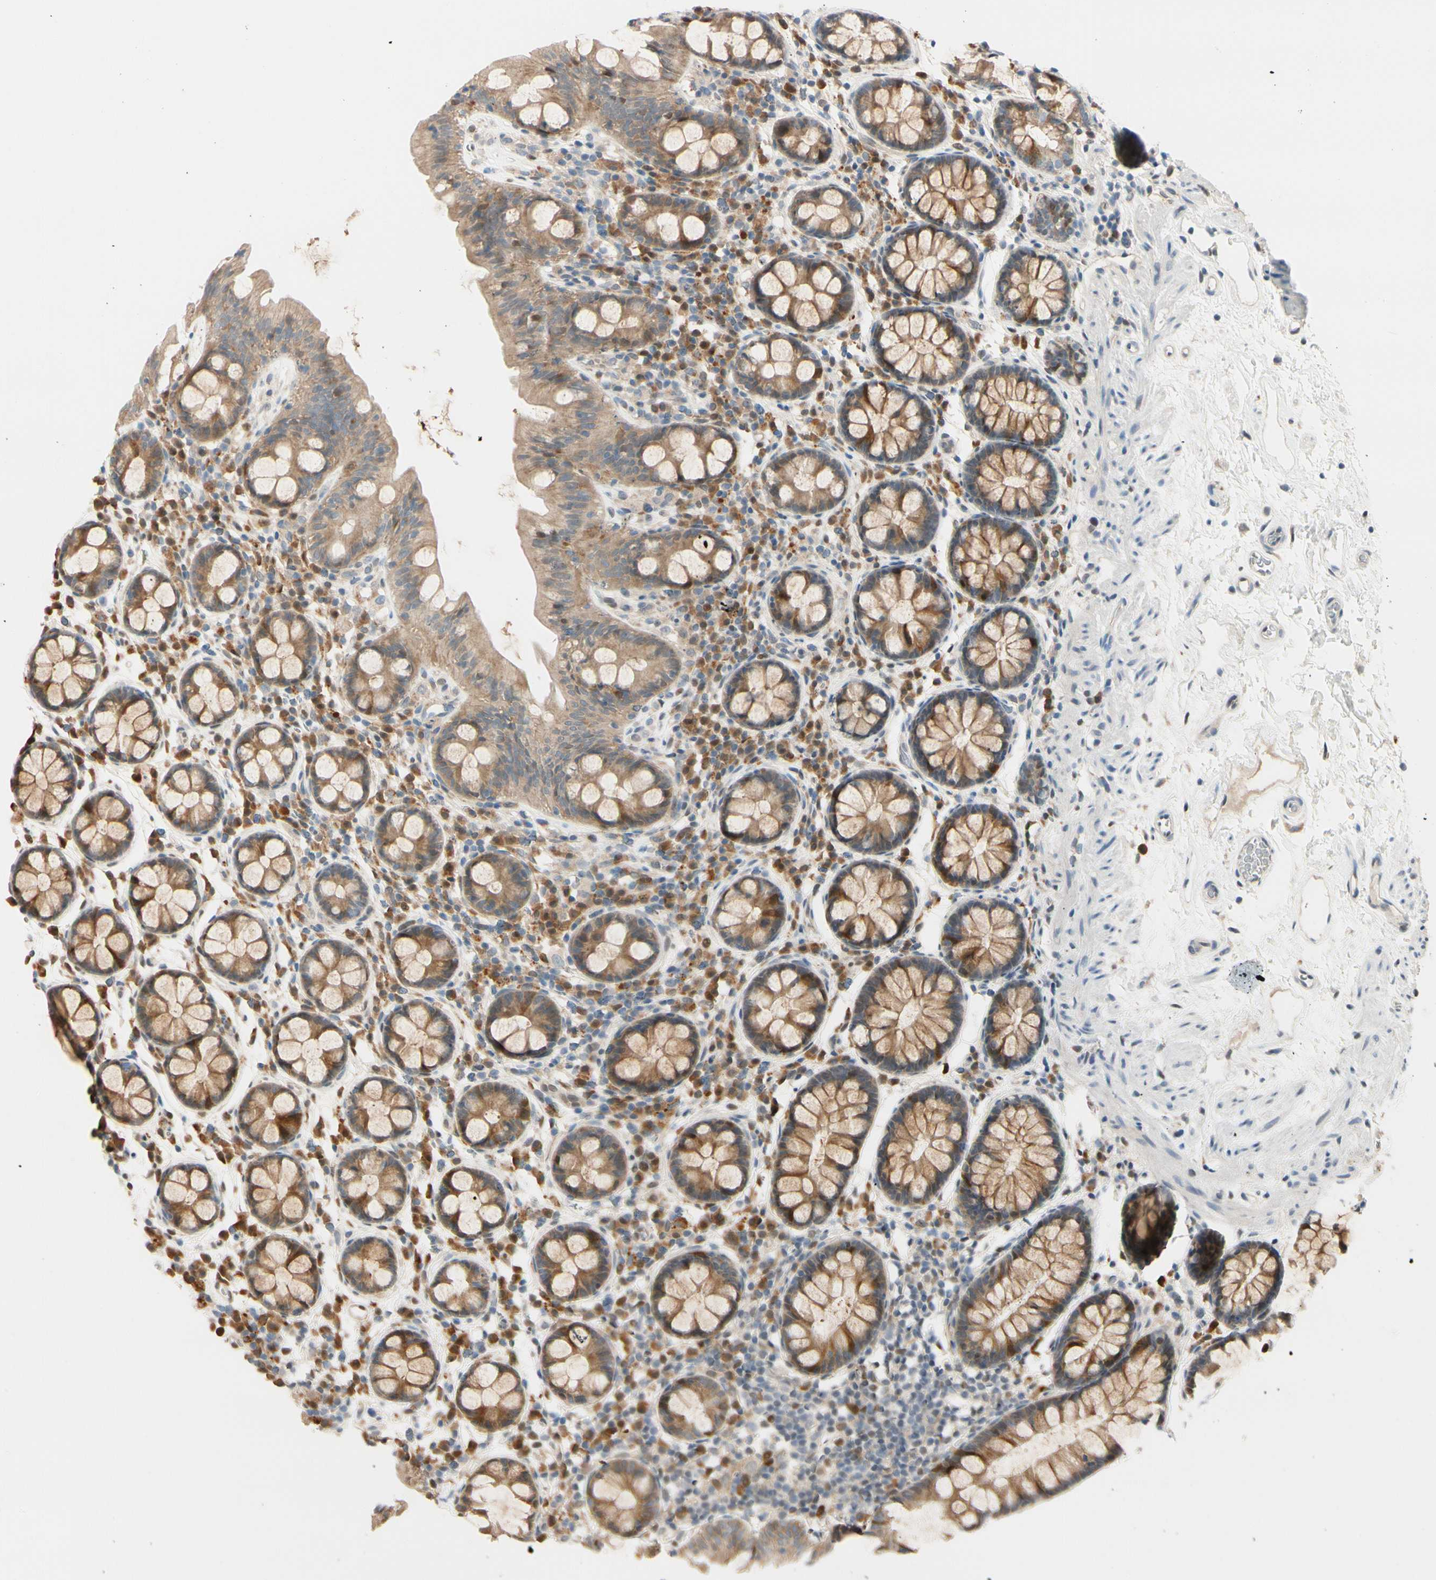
{"staining": {"intensity": "negative", "quantity": "none", "location": "none"}, "tissue": "colon", "cell_type": "Endothelial cells", "image_type": "normal", "snomed": [{"axis": "morphology", "description": "Normal tissue, NOS"}, {"axis": "topography", "description": "Colon"}], "caption": "High magnification brightfield microscopy of normal colon stained with DAB (3,3'-diaminobenzidine) (brown) and counterstained with hematoxylin (blue): endothelial cells show no significant expression. (DAB (3,3'-diaminobenzidine) immunohistochemistry visualized using brightfield microscopy, high magnification).", "gene": "PTTG1", "patient": {"sex": "female", "age": 80}}